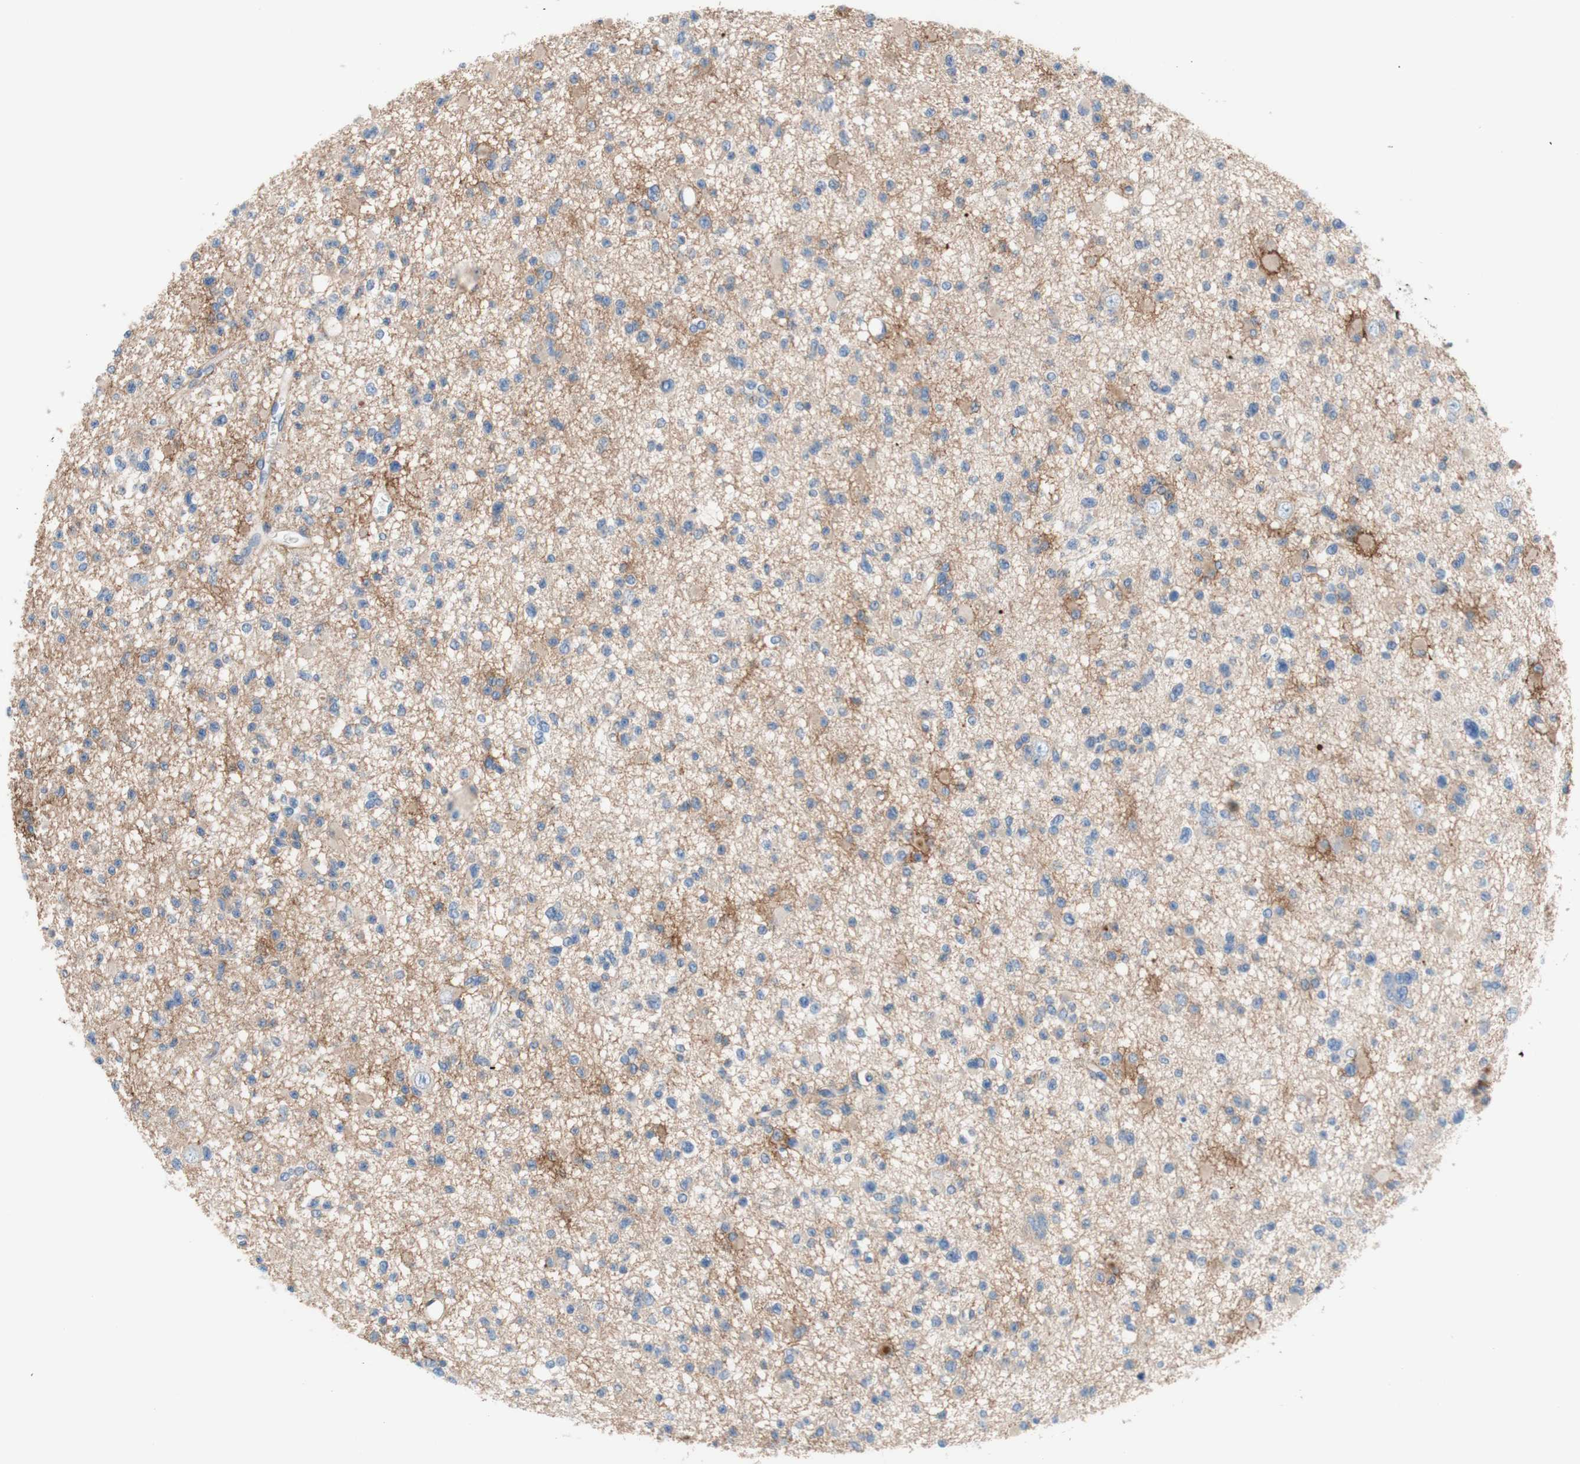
{"staining": {"intensity": "negative", "quantity": "none", "location": "none"}, "tissue": "glioma", "cell_type": "Tumor cells", "image_type": "cancer", "snomed": [{"axis": "morphology", "description": "Glioma, malignant, Low grade"}, {"axis": "topography", "description": "Brain"}], "caption": "This is an immunohistochemistry (IHC) micrograph of human glioma. There is no expression in tumor cells.", "gene": "F3", "patient": {"sex": "female", "age": 22}}